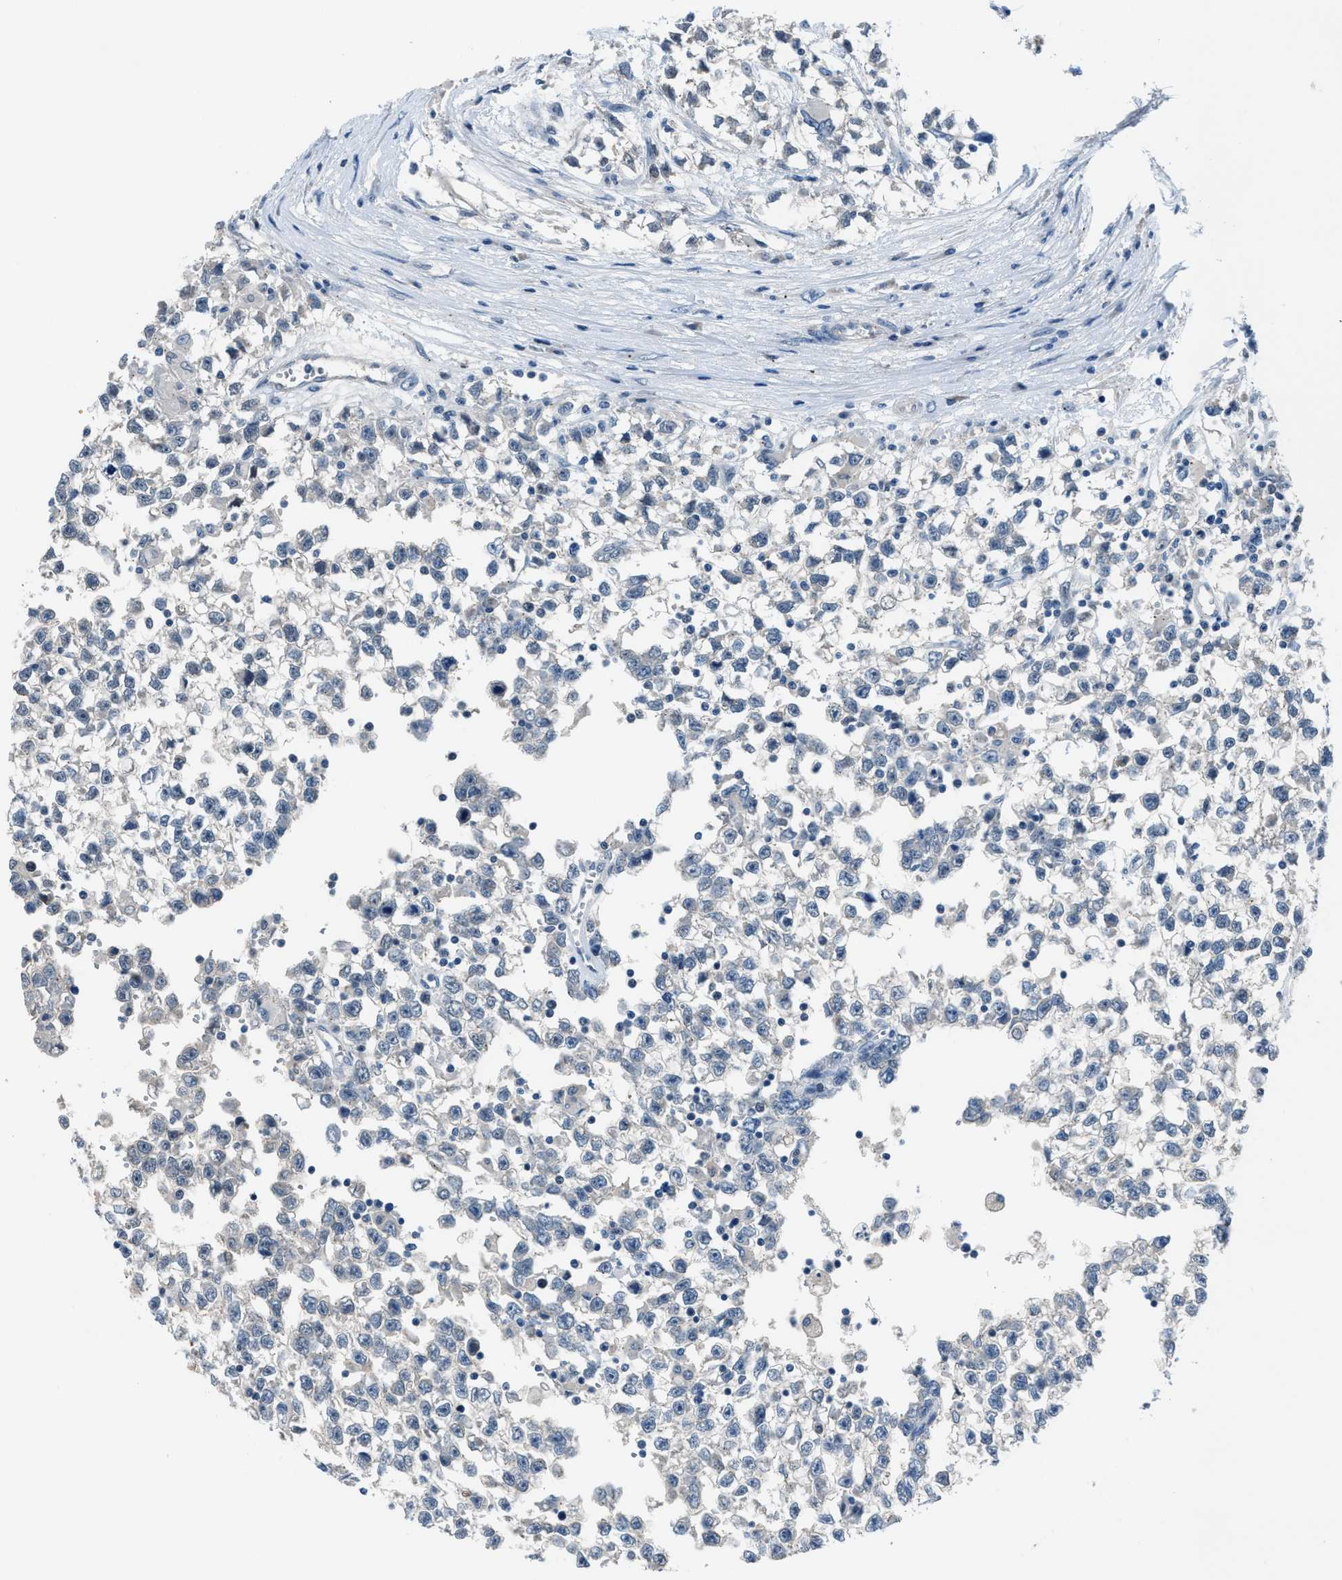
{"staining": {"intensity": "negative", "quantity": "none", "location": "none"}, "tissue": "testis cancer", "cell_type": "Tumor cells", "image_type": "cancer", "snomed": [{"axis": "morphology", "description": "Seminoma, NOS"}, {"axis": "morphology", "description": "Carcinoma, Embryonal, NOS"}, {"axis": "topography", "description": "Testis"}], "caption": "A photomicrograph of embryonal carcinoma (testis) stained for a protein shows no brown staining in tumor cells. Brightfield microscopy of immunohistochemistry stained with DAB (brown) and hematoxylin (blue), captured at high magnification.", "gene": "DUSP19", "patient": {"sex": "male", "age": 51}}